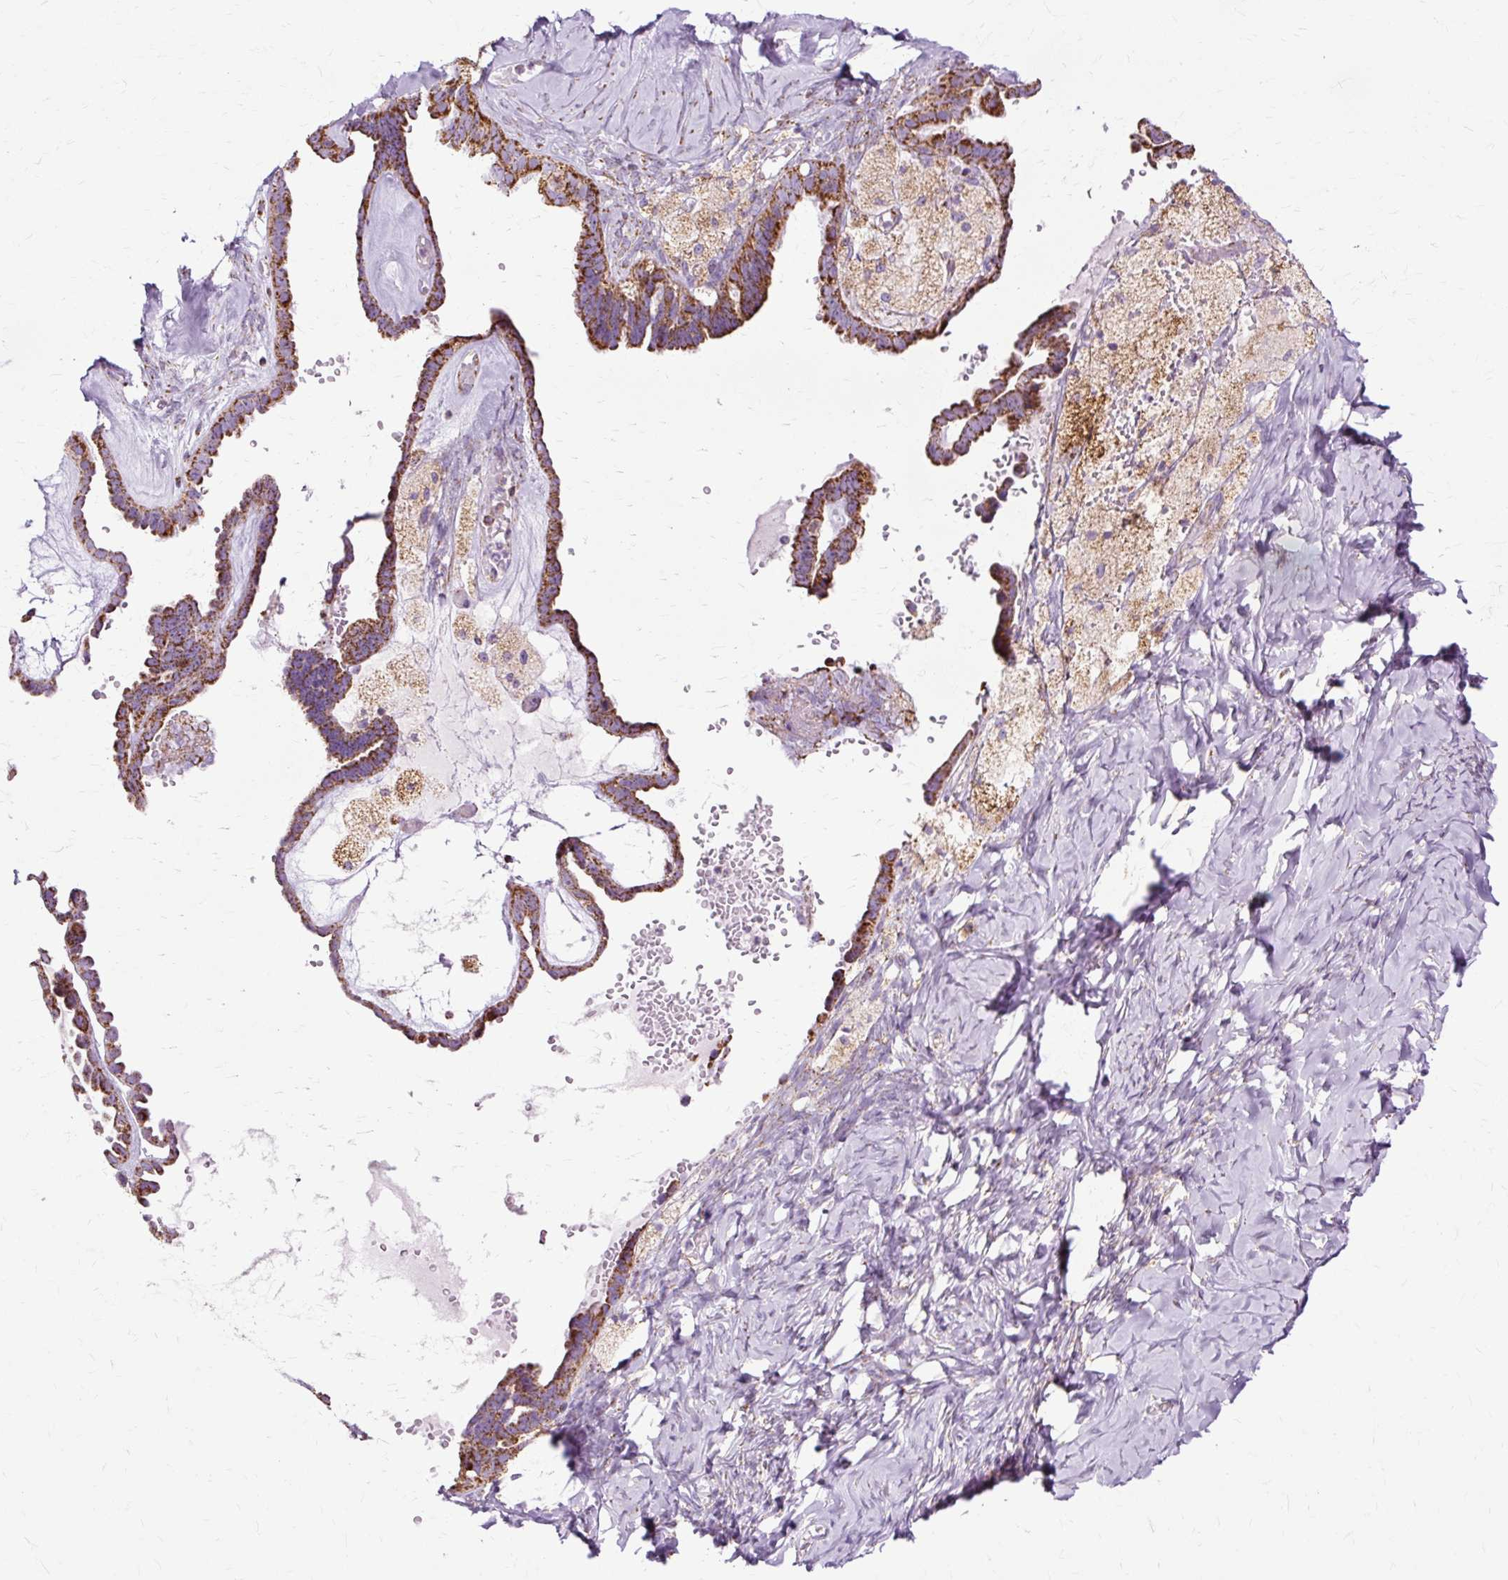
{"staining": {"intensity": "strong", "quantity": ">75%", "location": "cytoplasmic/membranous"}, "tissue": "ovarian cancer", "cell_type": "Tumor cells", "image_type": "cancer", "snomed": [{"axis": "morphology", "description": "Cystadenocarcinoma, serous, NOS"}, {"axis": "topography", "description": "Ovary"}], "caption": "Protein staining exhibits strong cytoplasmic/membranous positivity in about >75% of tumor cells in serous cystadenocarcinoma (ovarian). The staining is performed using DAB (3,3'-diaminobenzidine) brown chromogen to label protein expression. The nuclei are counter-stained blue using hematoxylin.", "gene": "DLAT", "patient": {"sex": "female", "age": 69}}